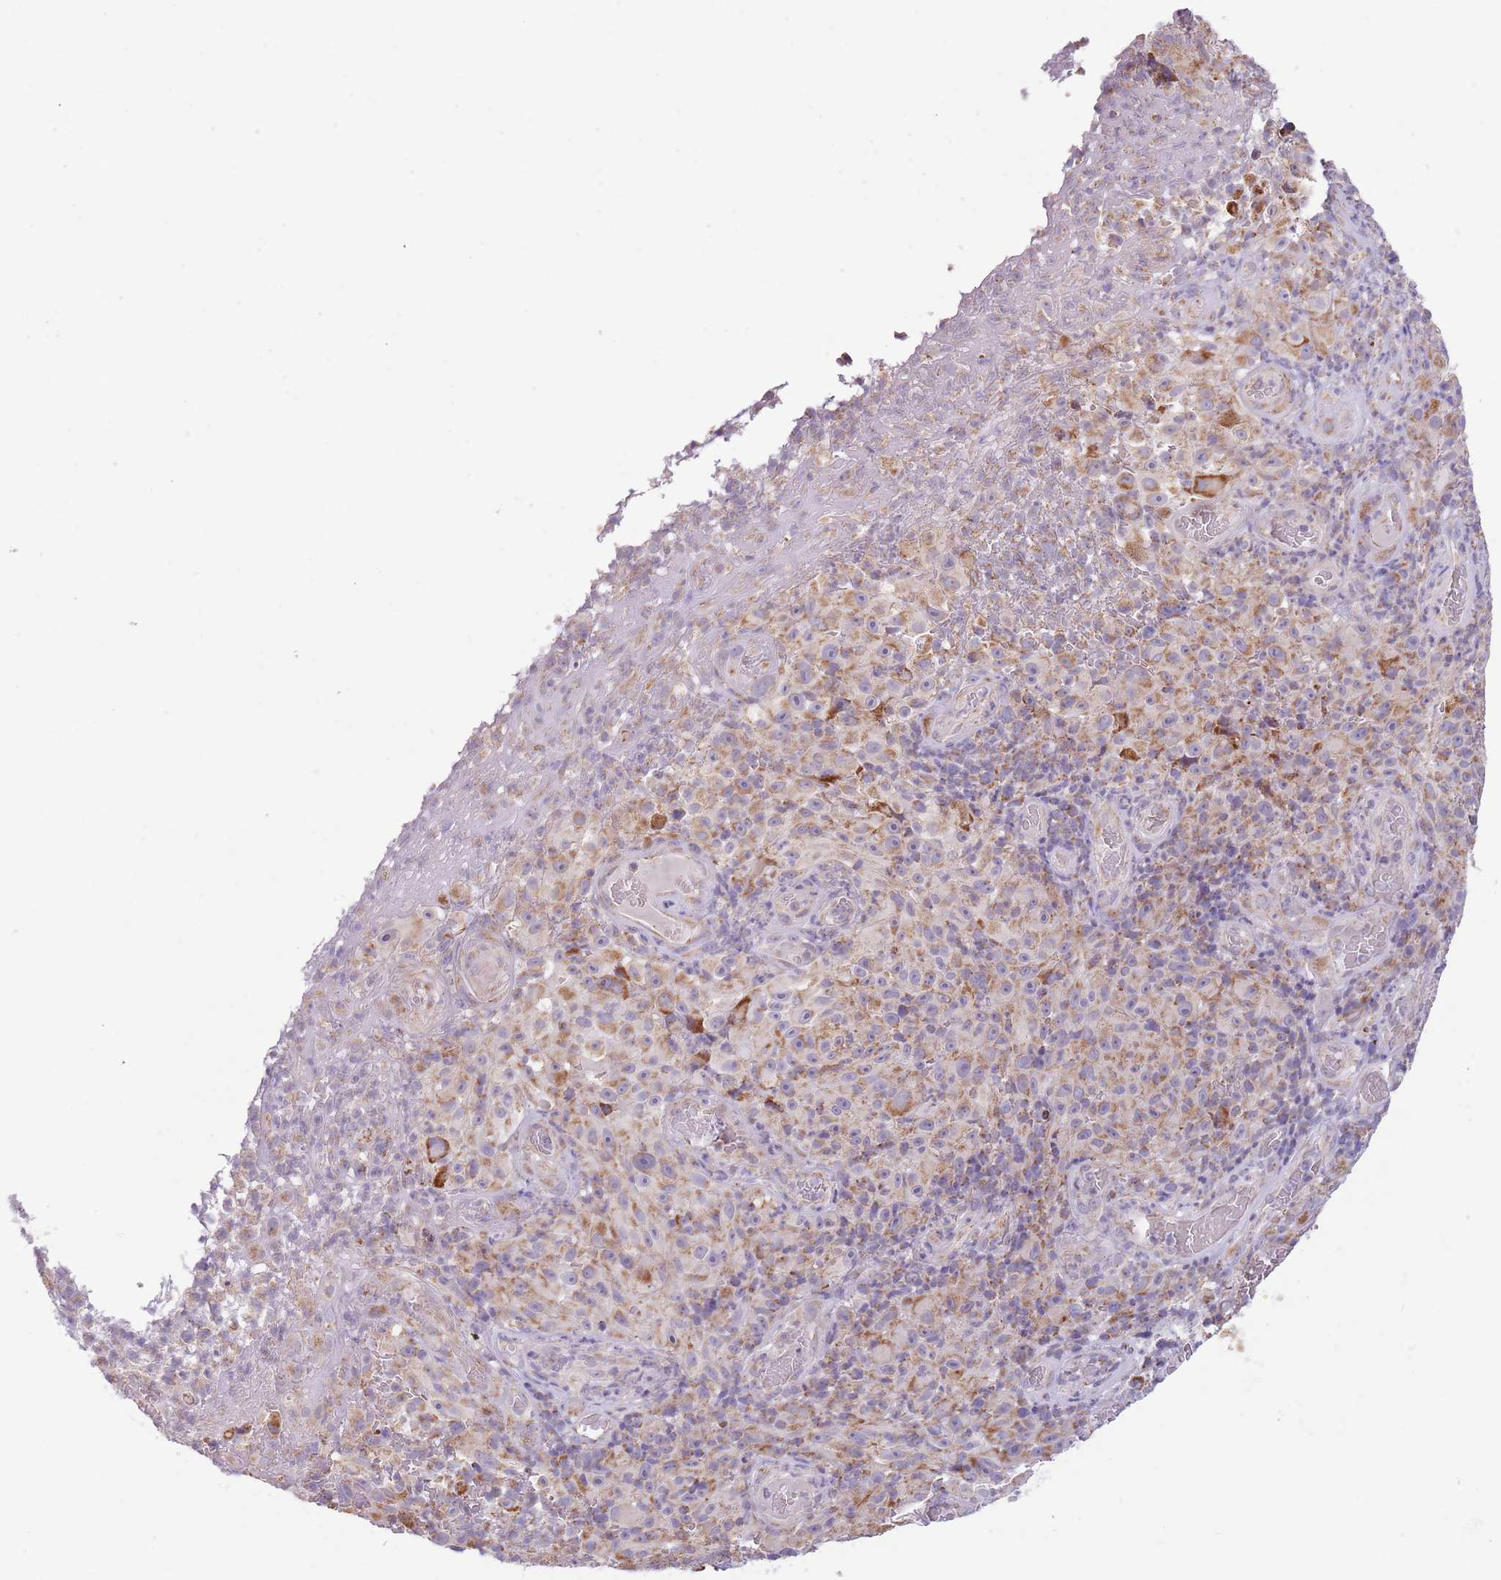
{"staining": {"intensity": "moderate", "quantity": ">75%", "location": "cytoplasmic/membranous"}, "tissue": "melanoma", "cell_type": "Tumor cells", "image_type": "cancer", "snomed": [{"axis": "morphology", "description": "Malignant melanoma, NOS"}, {"axis": "topography", "description": "Skin"}], "caption": "Protein expression analysis of human melanoma reveals moderate cytoplasmic/membranous positivity in about >75% of tumor cells. (brown staining indicates protein expression, while blue staining denotes nuclei).", "gene": "LHX6", "patient": {"sex": "female", "age": 82}}